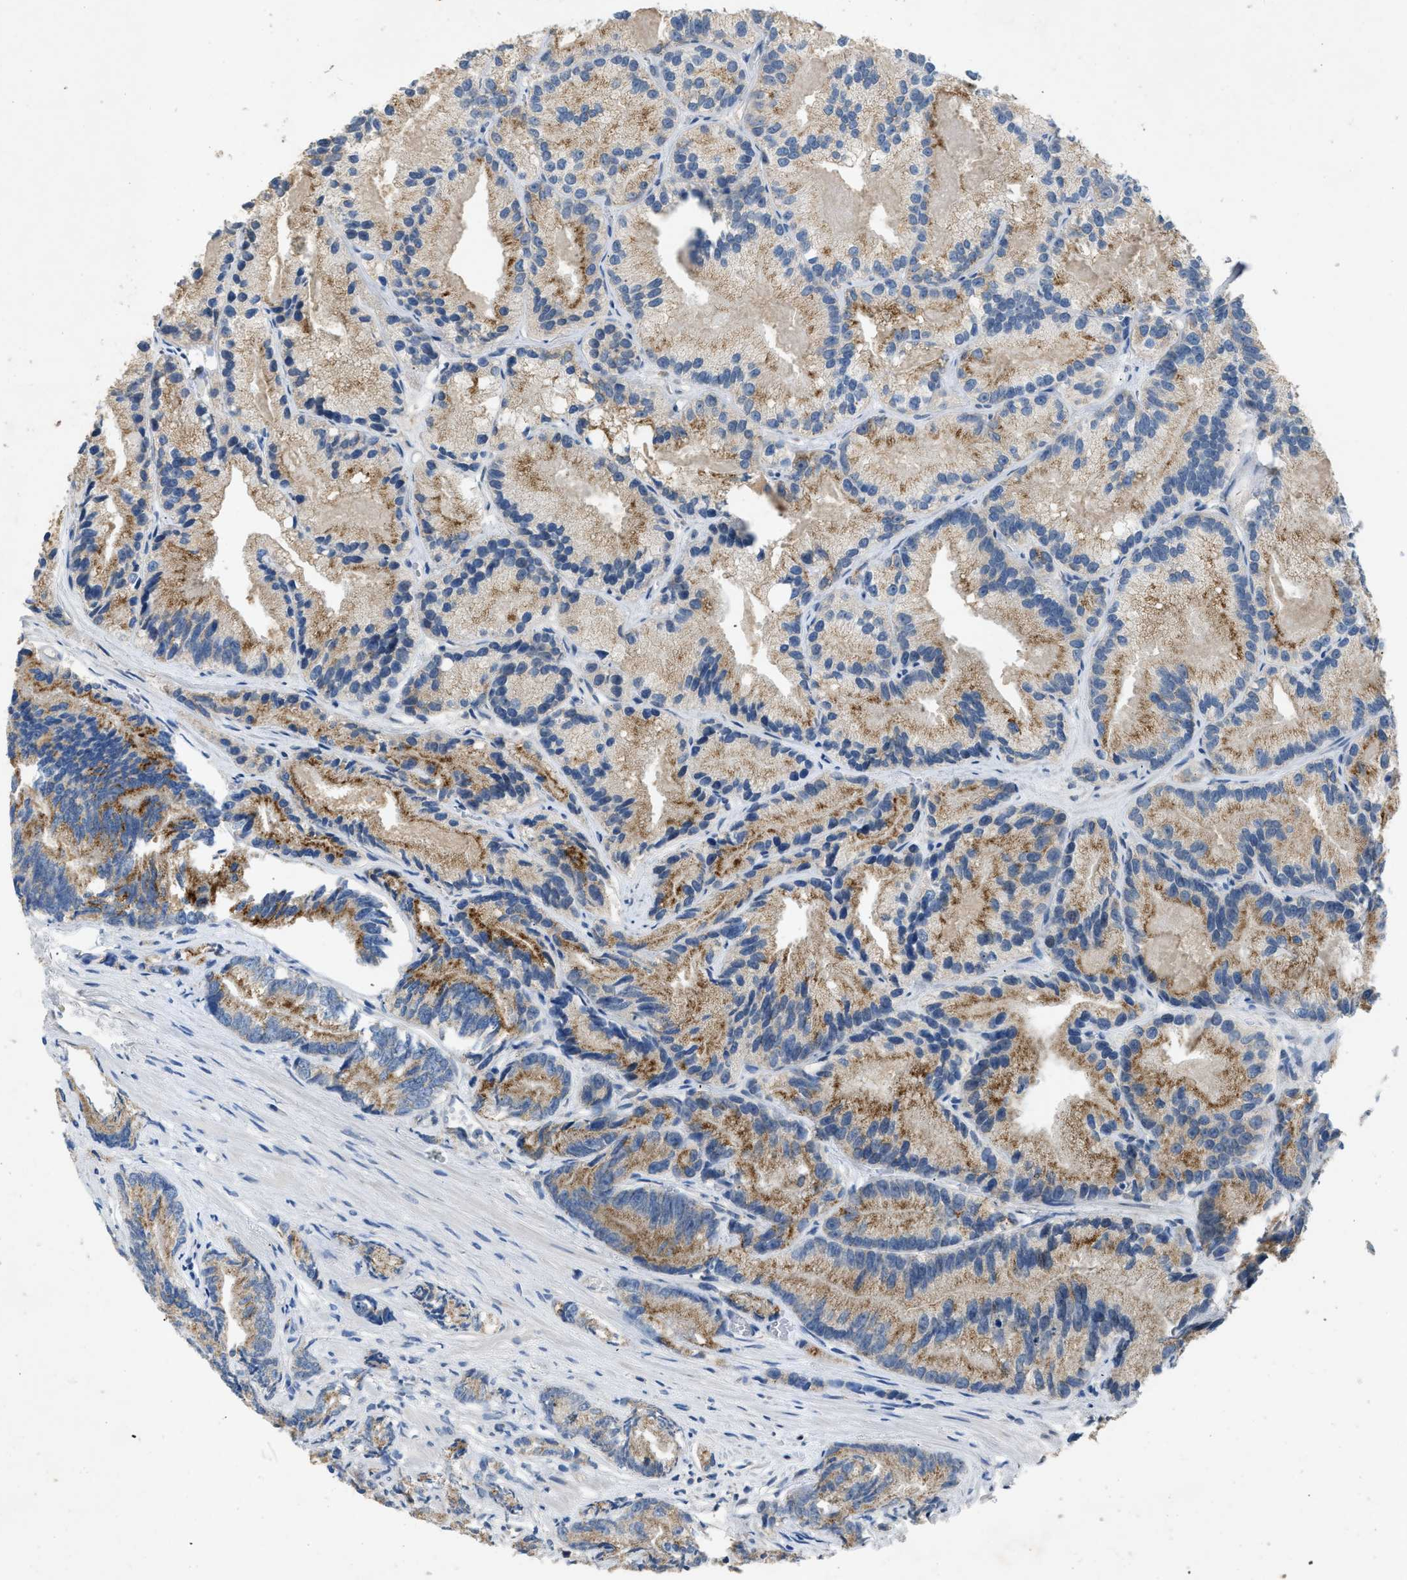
{"staining": {"intensity": "moderate", "quantity": ">75%", "location": "cytoplasmic/membranous"}, "tissue": "prostate cancer", "cell_type": "Tumor cells", "image_type": "cancer", "snomed": [{"axis": "morphology", "description": "Adenocarcinoma, Low grade"}, {"axis": "topography", "description": "Prostate"}], "caption": "DAB immunohistochemical staining of human prostate cancer (low-grade adenocarcinoma) demonstrates moderate cytoplasmic/membranous protein expression in about >75% of tumor cells.", "gene": "TOMM34", "patient": {"sex": "male", "age": 89}}